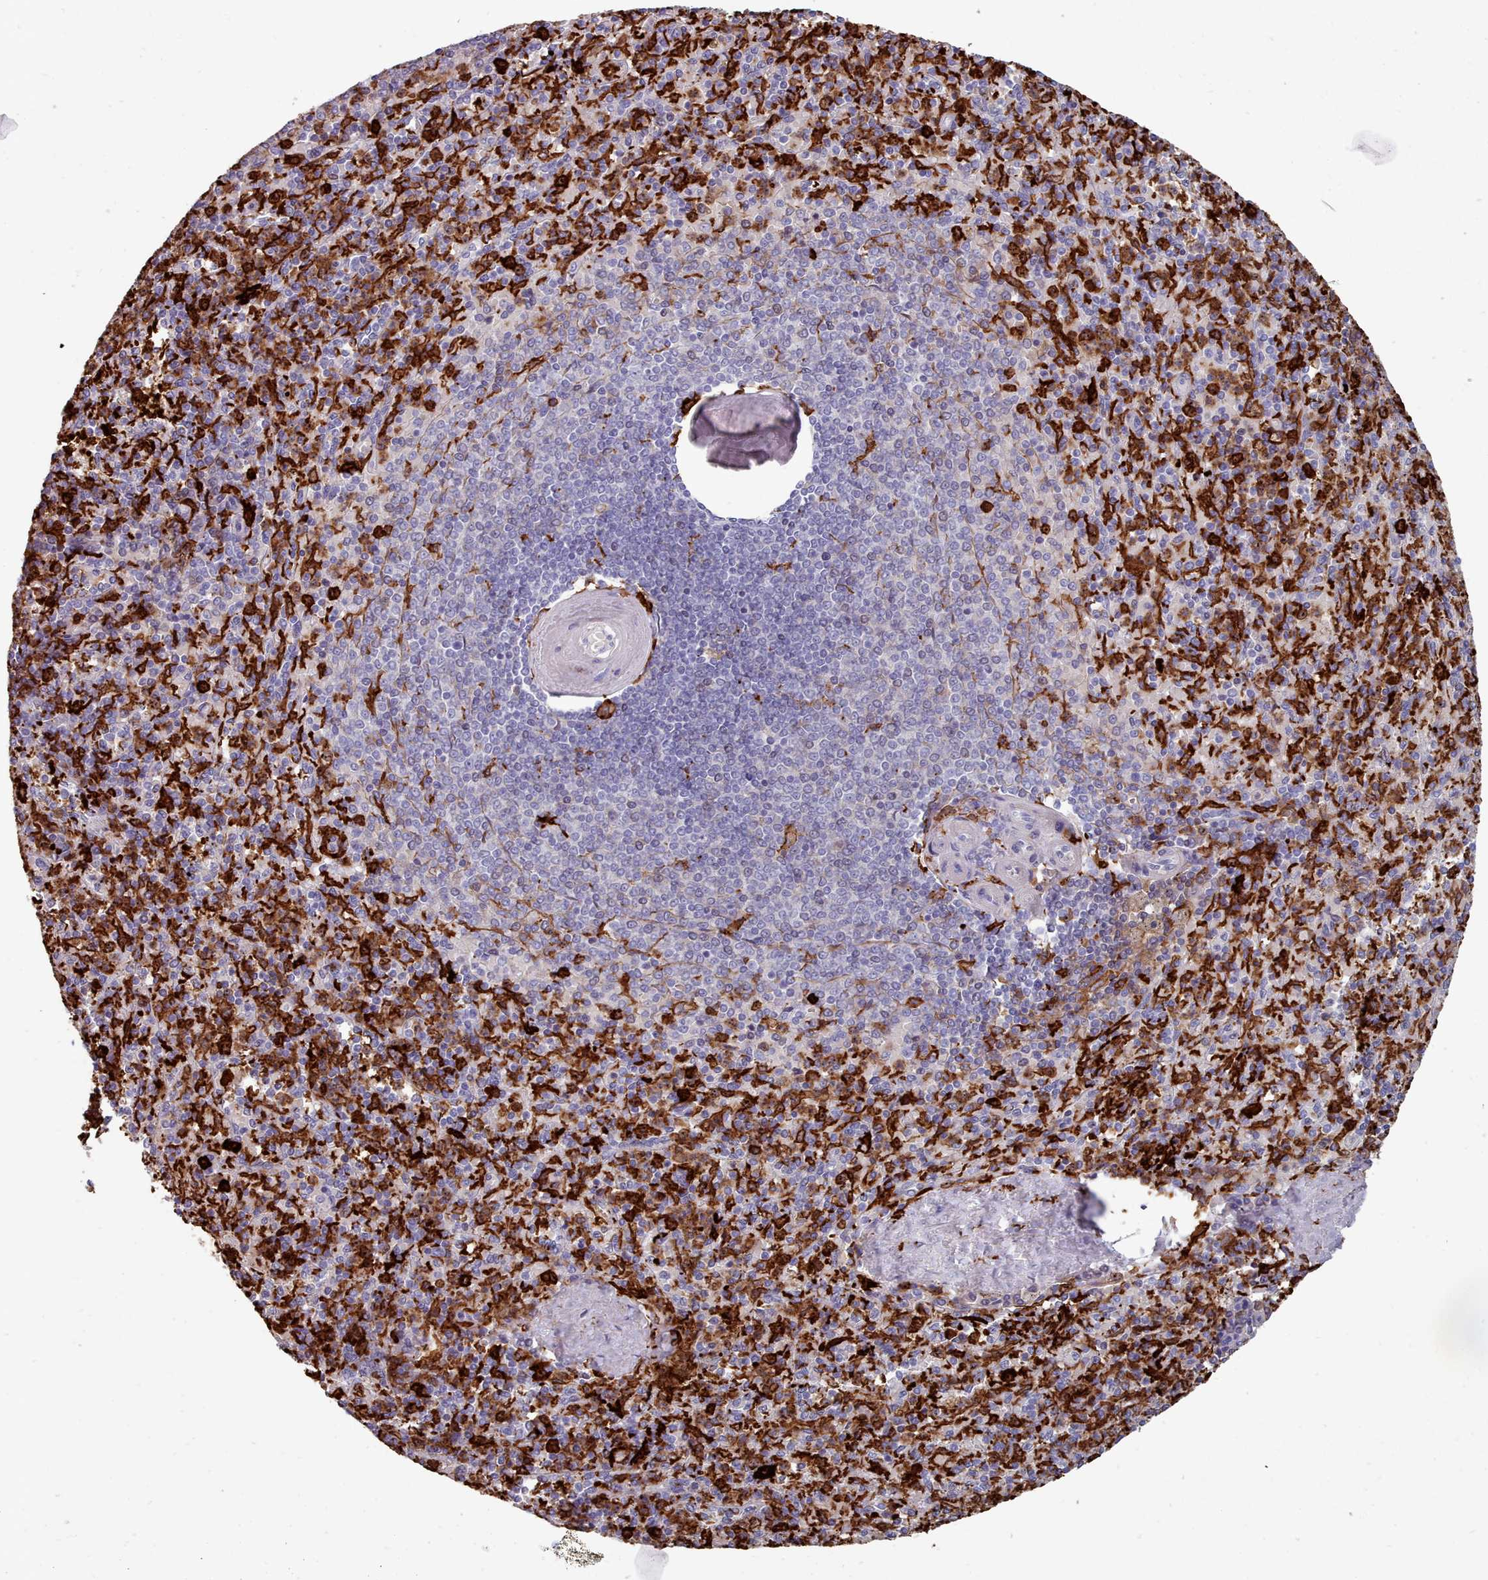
{"staining": {"intensity": "strong", "quantity": "25%-75%", "location": "cytoplasmic/membranous"}, "tissue": "spleen", "cell_type": "Cells in red pulp", "image_type": "normal", "snomed": [{"axis": "morphology", "description": "Normal tissue, NOS"}, {"axis": "topography", "description": "Spleen"}], "caption": "The immunohistochemical stain highlights strong cytoplasmic/membranous positivity in cells in red pulp of normal spleen. (IHC, brightfield microscopy, high magnification).", "gene": "AIF1", "patient": {"sex": "male", "age": 82}}